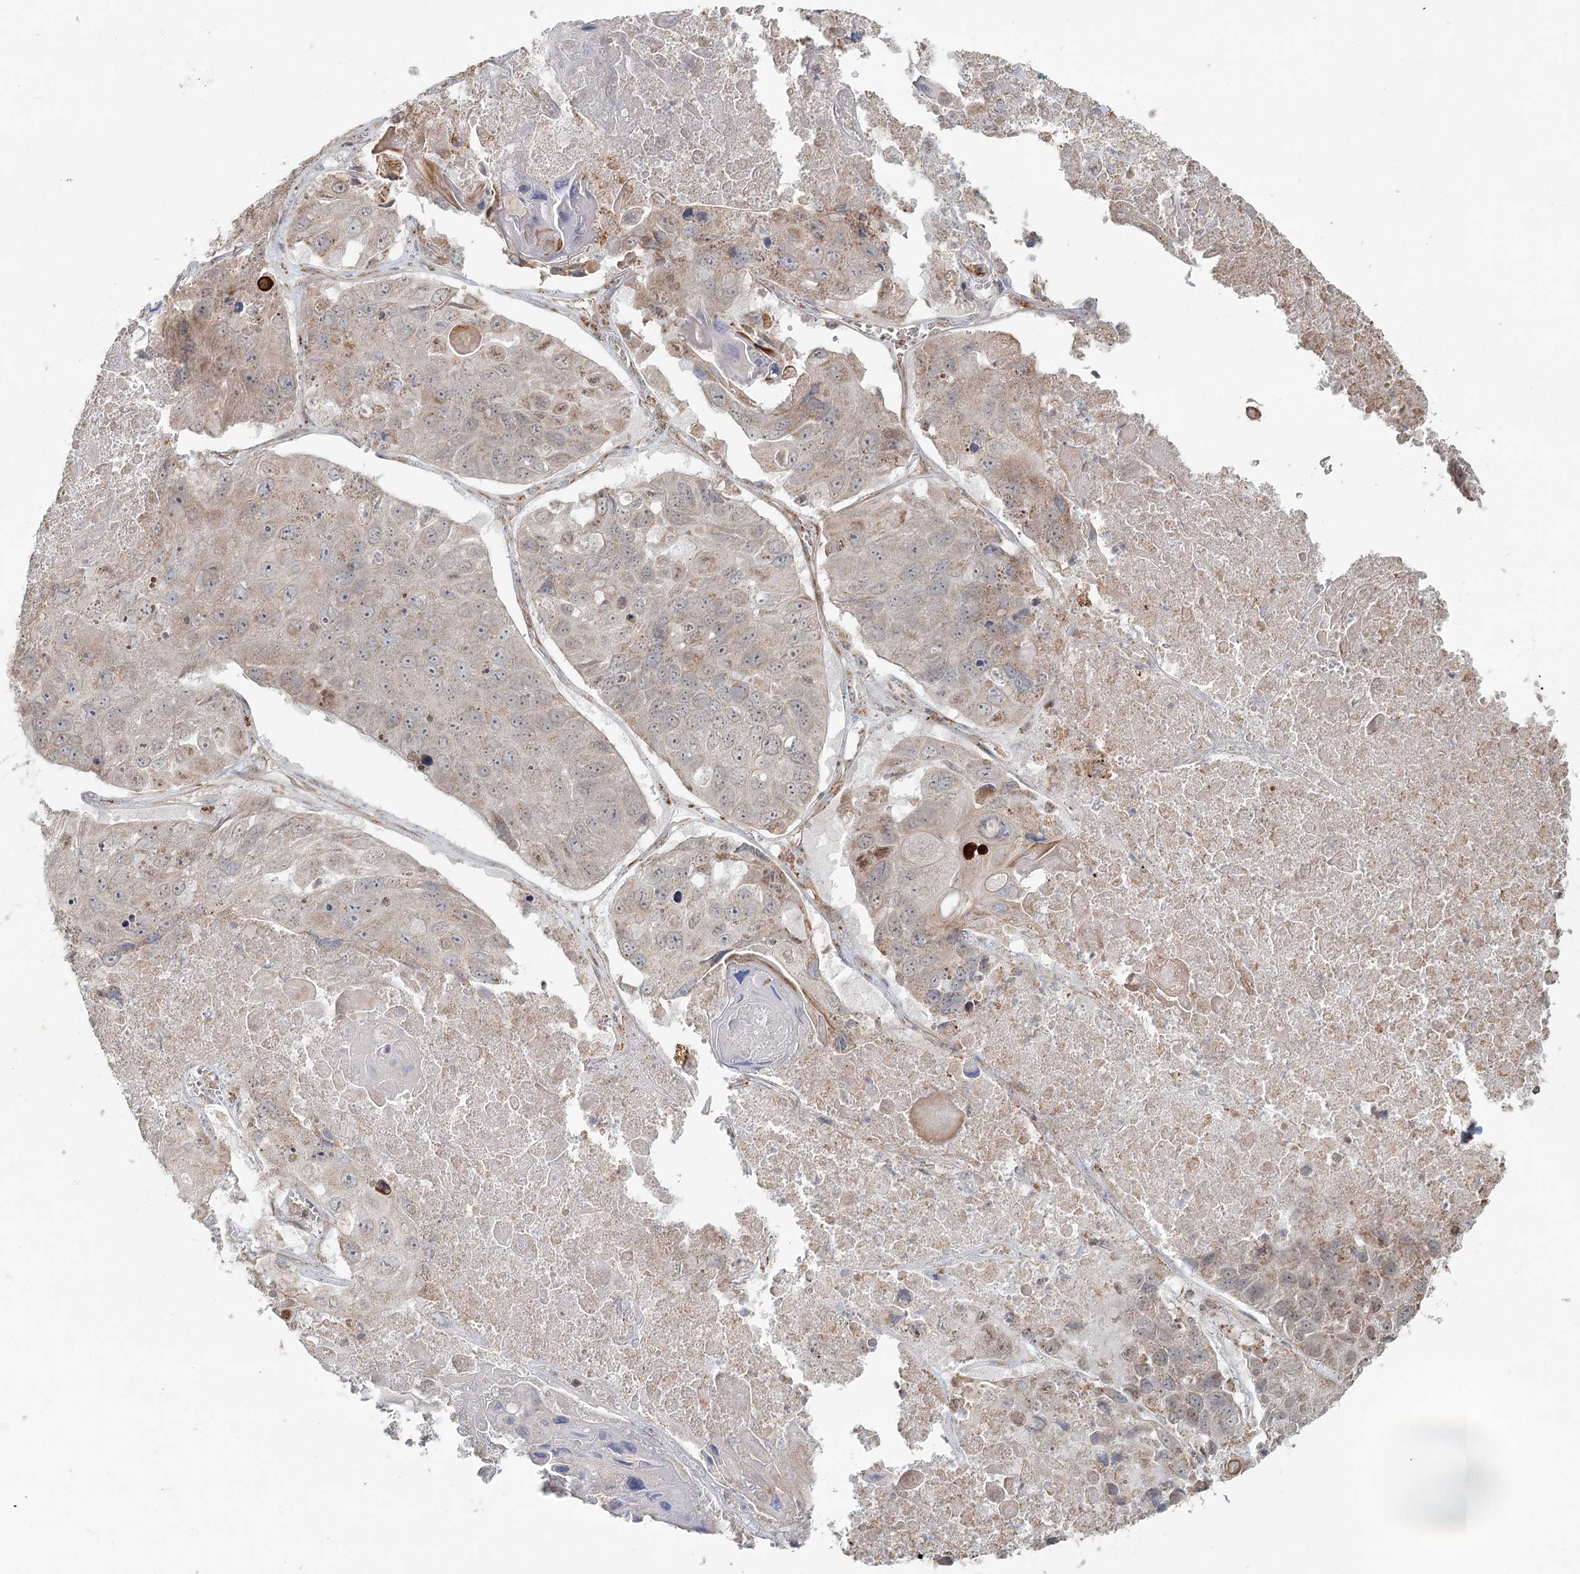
{"staining": {"intensity": "weak", "quantity": "25%-75%", "location": "cytoplasmic/membranous"}, "tissue": "lung cancer", "cell_type": "Tumor cells", "image_type": "cancer", "snomed": [{"axis": "morphology", "description": "Squamous cell carcinoma, NOS"}, {"axis": "topography", "description": "Lung"}], "caption": "Tumor cells reveal low levels of weak cytoplasmic/membranous expression in about 25%-75% of cells in human lung squamous cell carcinoma.", "gene": "LACTB", "patient": {"sex": "male", "age": 61}}